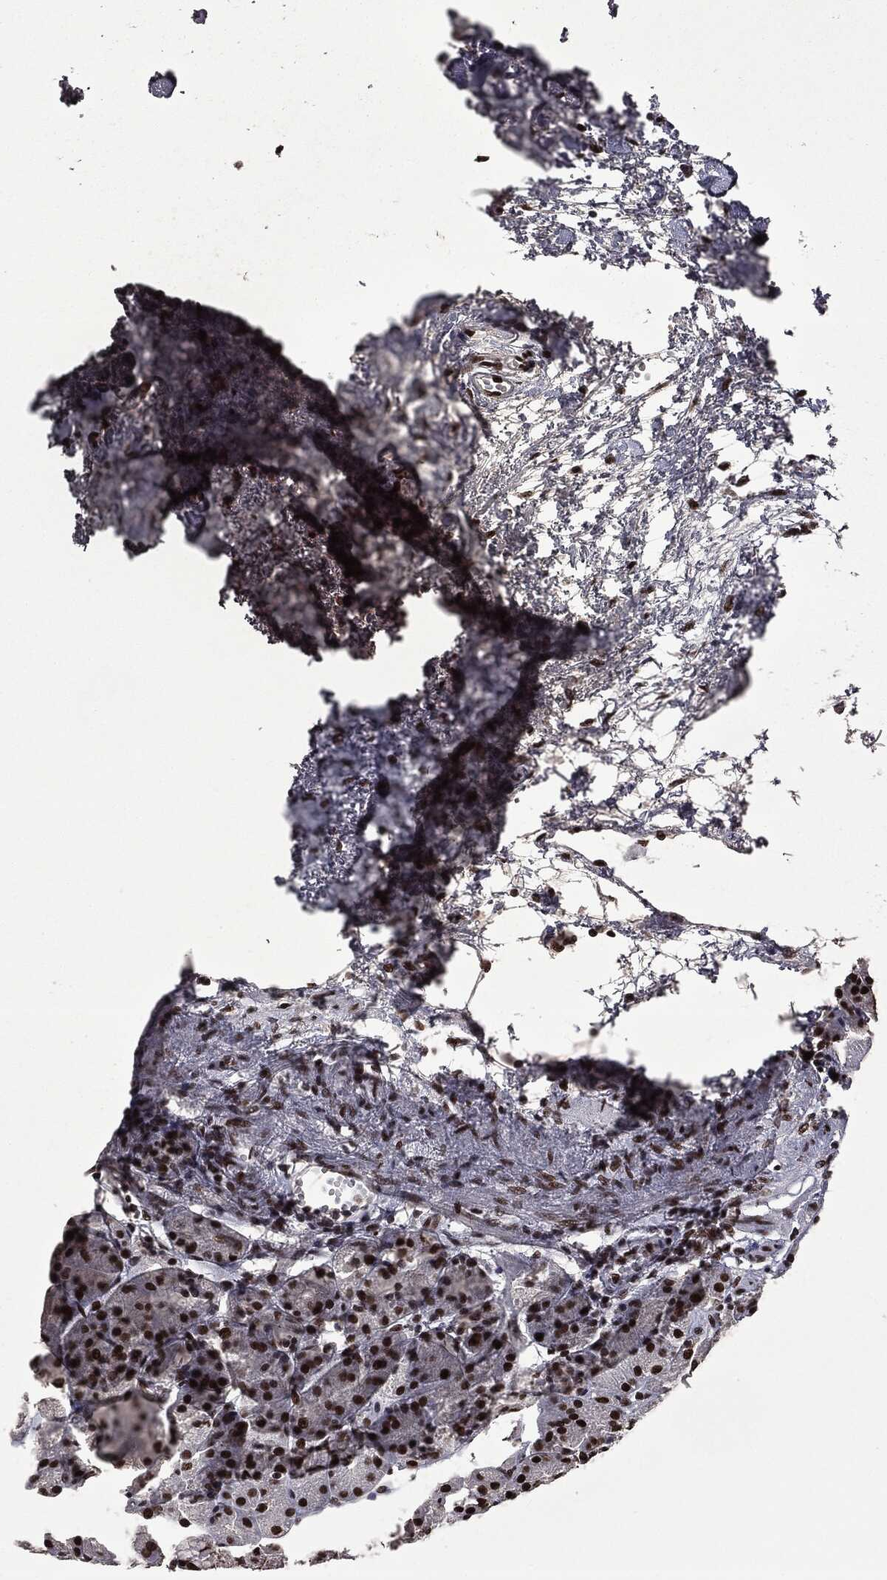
{"staining": {"intensity": "strong", "quantity": "25%-75%", "location": "nuclear"}, "tissue": "stomach", "cell_type": "Glandular cells", "image_type": "normal", "snomed": [{"axis": "morphology", "description": "Normal tissue, NOS"}, {"axis": "morphology", "description": "Adenocarcinoma, NOS"}, {"axis": "topography", "description": "Stomach"}], "caption": "A brown stain labels strong nuclear positivity of a protein in glandular cells of benign human stomach. Immunohistochemistry (ihc) stains the protein in brown and the nuclei are stained blue.", "gene": "MSH2", "patient": {"sex": "female", "age": 81}}